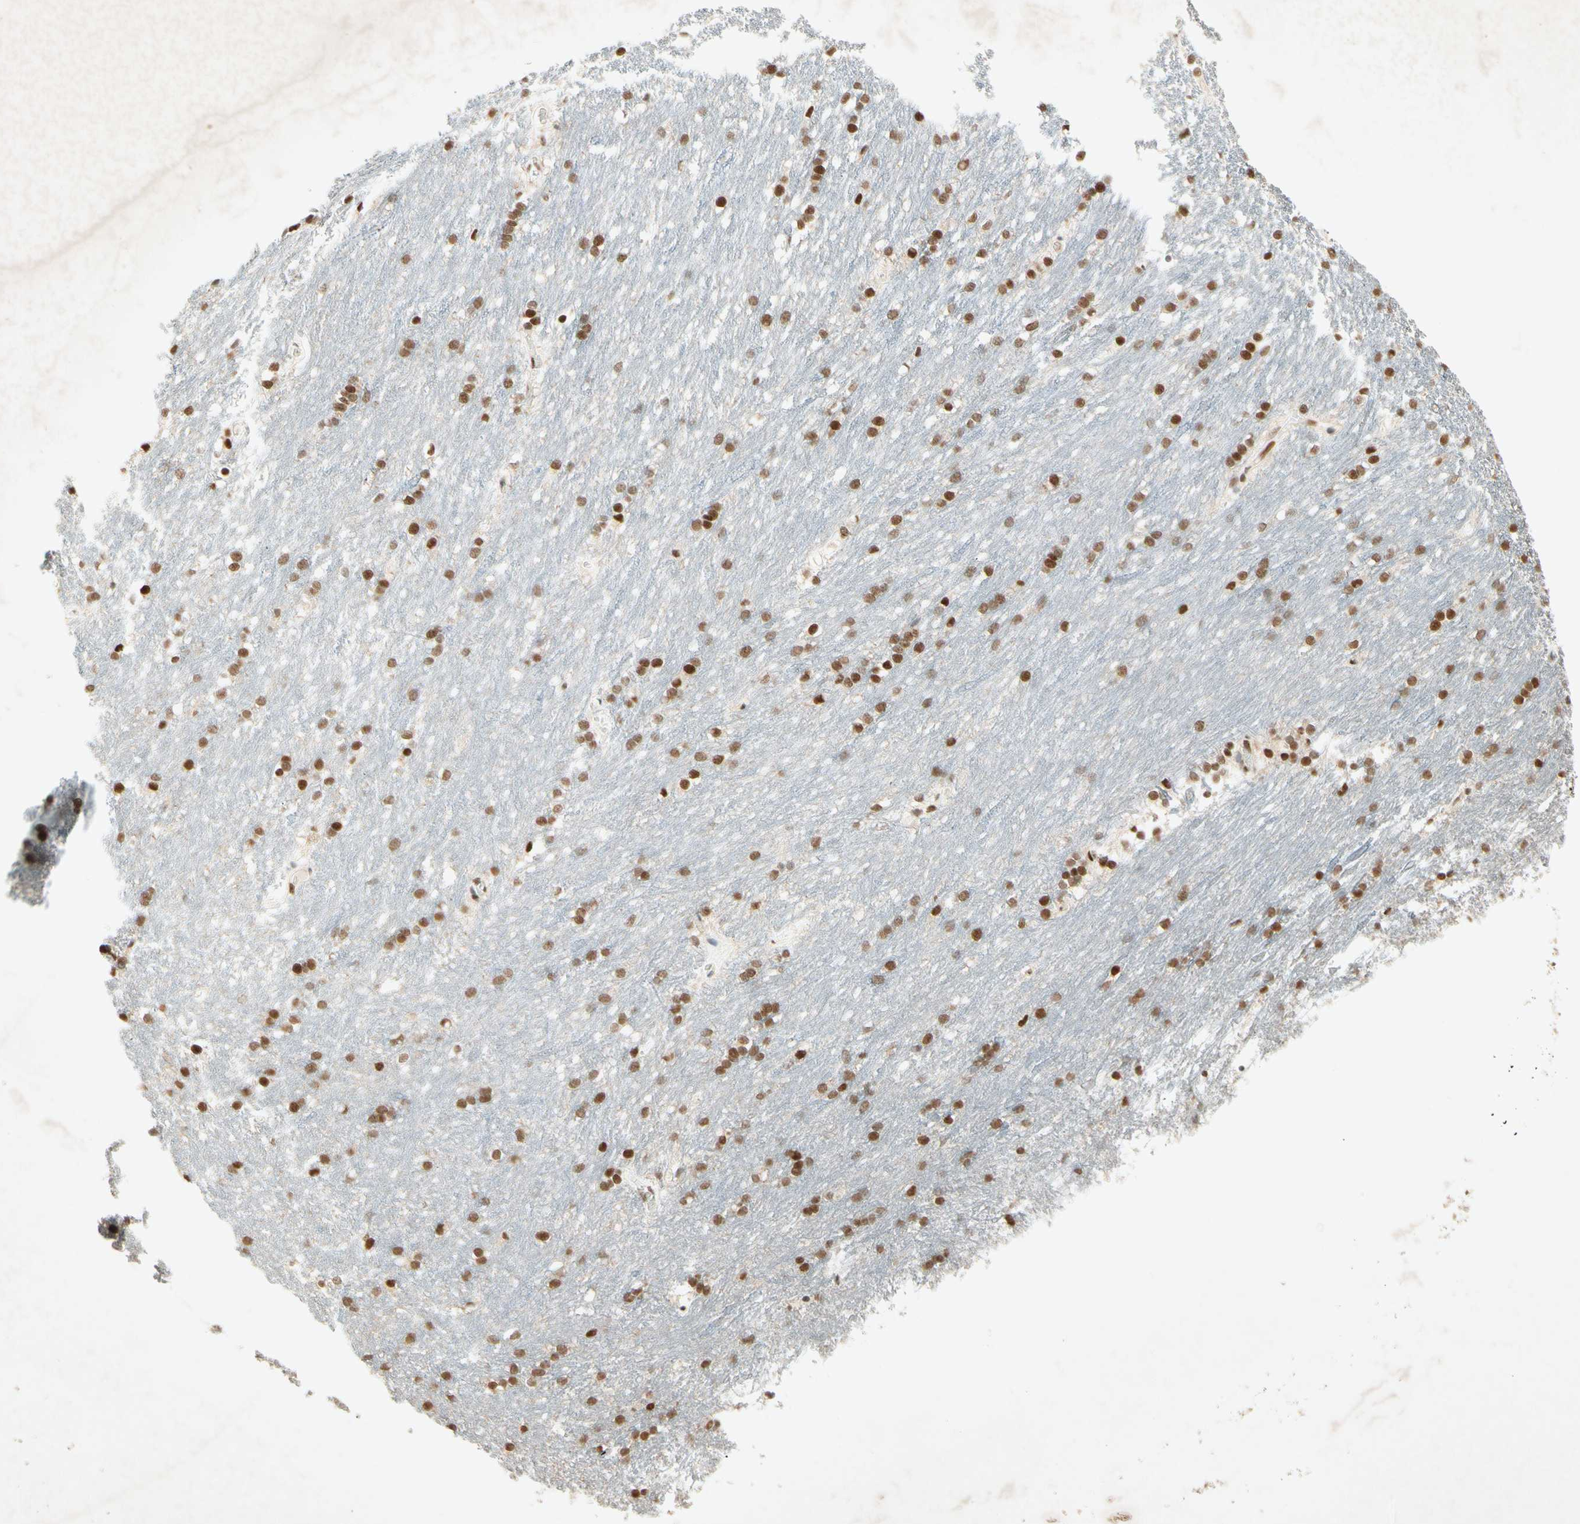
{"staining": {"intensity": "strong", "quantity": ">75%", "location": "nuclear"}, "tissue": "caudate", "cell_type": "Glial cells", "image_type": "normal", "snomed": [{"axis": "morphology", "description": "Normal tissue, NOS"}, {"axis": "topography", "description": "Lateral ventricle wall"}], "caption": "Caudate stained with DAB (3,3'-diaminobenzidine) immunohistochemistry demonstrates high levels of strong nuclear positivity in about >75% of glial cells.", "gene": "RNF43", "patient": {"sex": "female", "age": 19}}